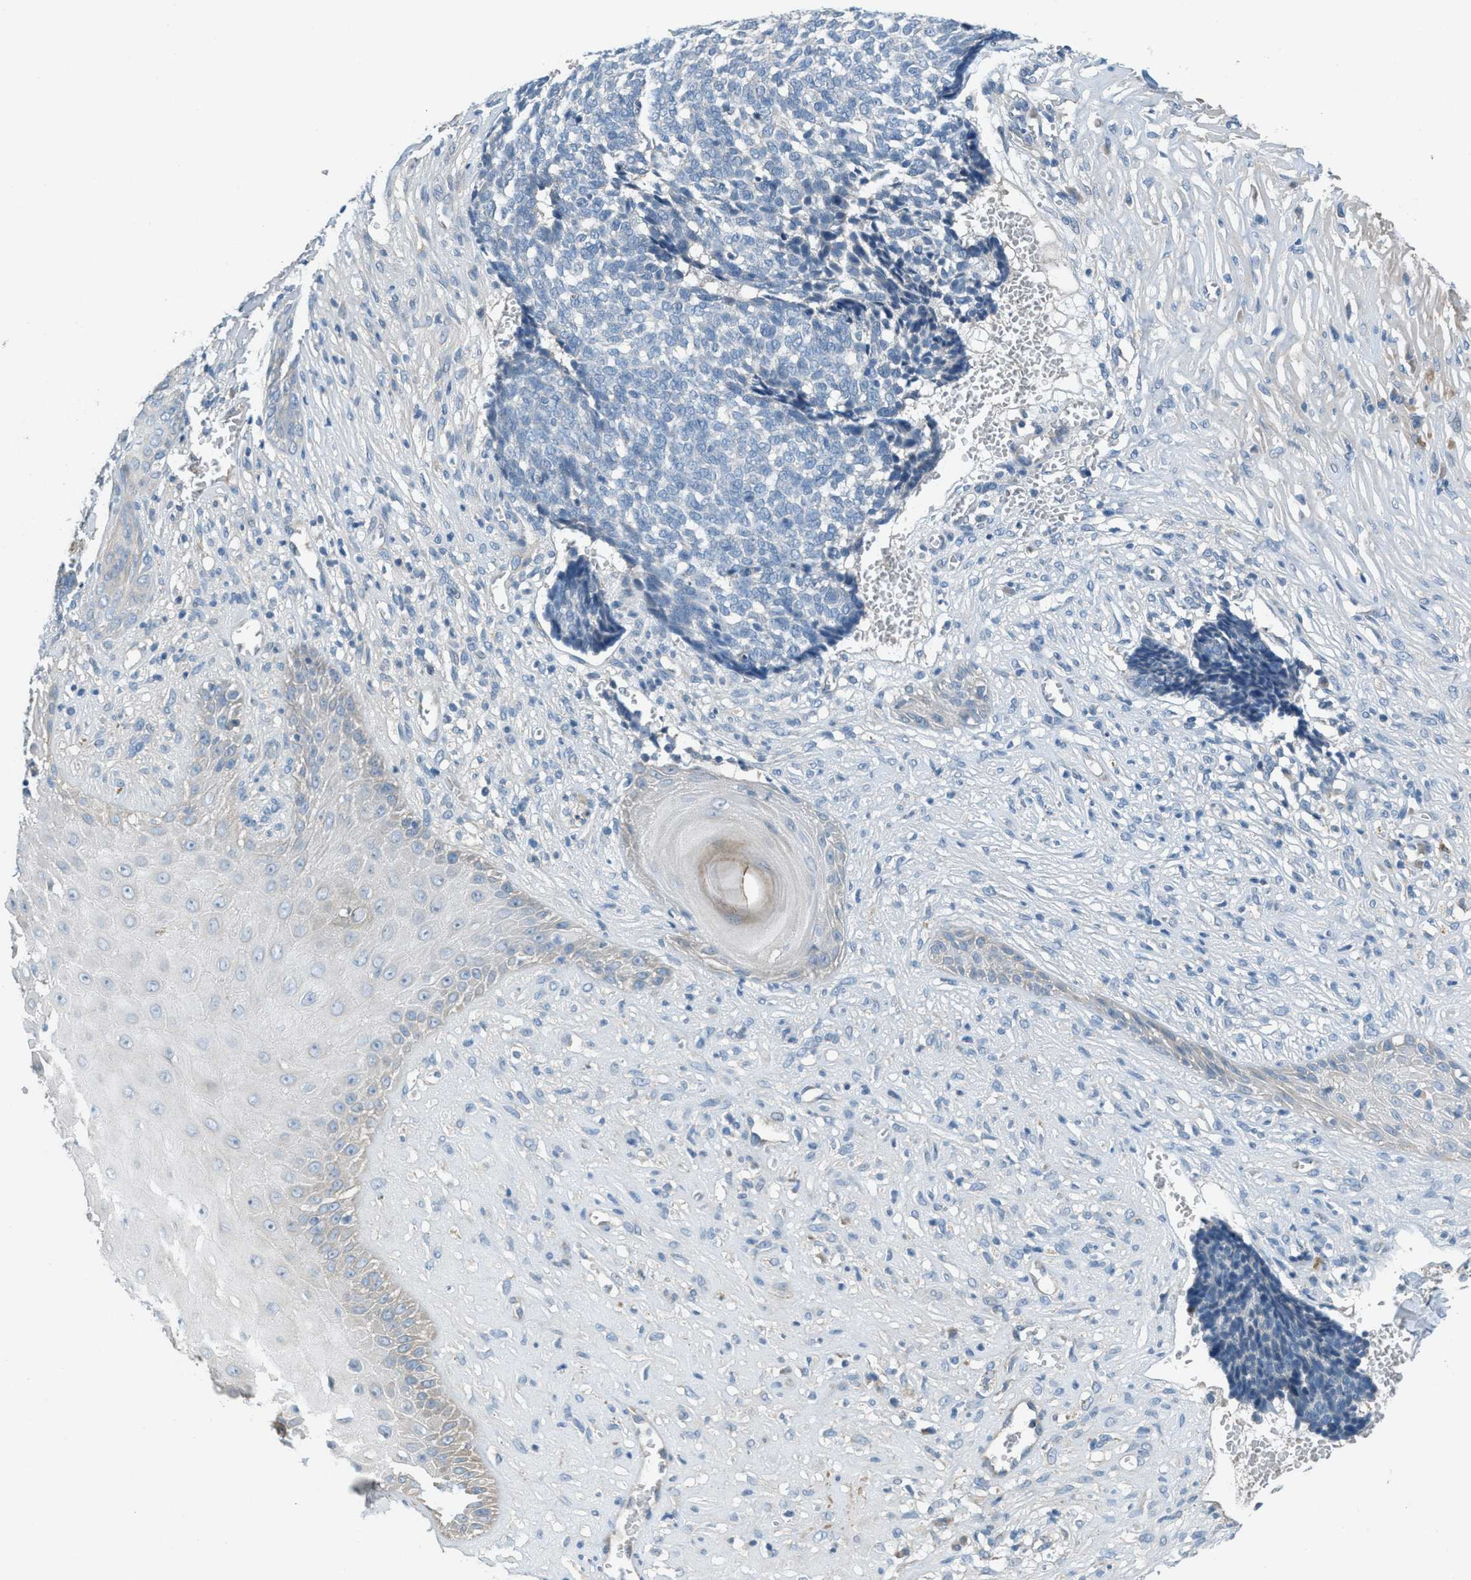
{"staining": {"intensity": "negative", "quantity": "none", "location": "none"}, "tissue": "skin cancer", "cell_type": "Tumor cells", "image_type": "cancer", "snomed": [{"axis": "morphology", "description": "Basal cell carcinoma"}, {"axis": "topography", "description": "Skin"}], "caption": "Immunohistochemistry (IHC) histopathology image of neoplastic tissue: skin cancer stained with DAB shows no significant protein positivity in tumor cells.", "gene": "ADCY6", "patient": {"sex": "male", "age": 84}}